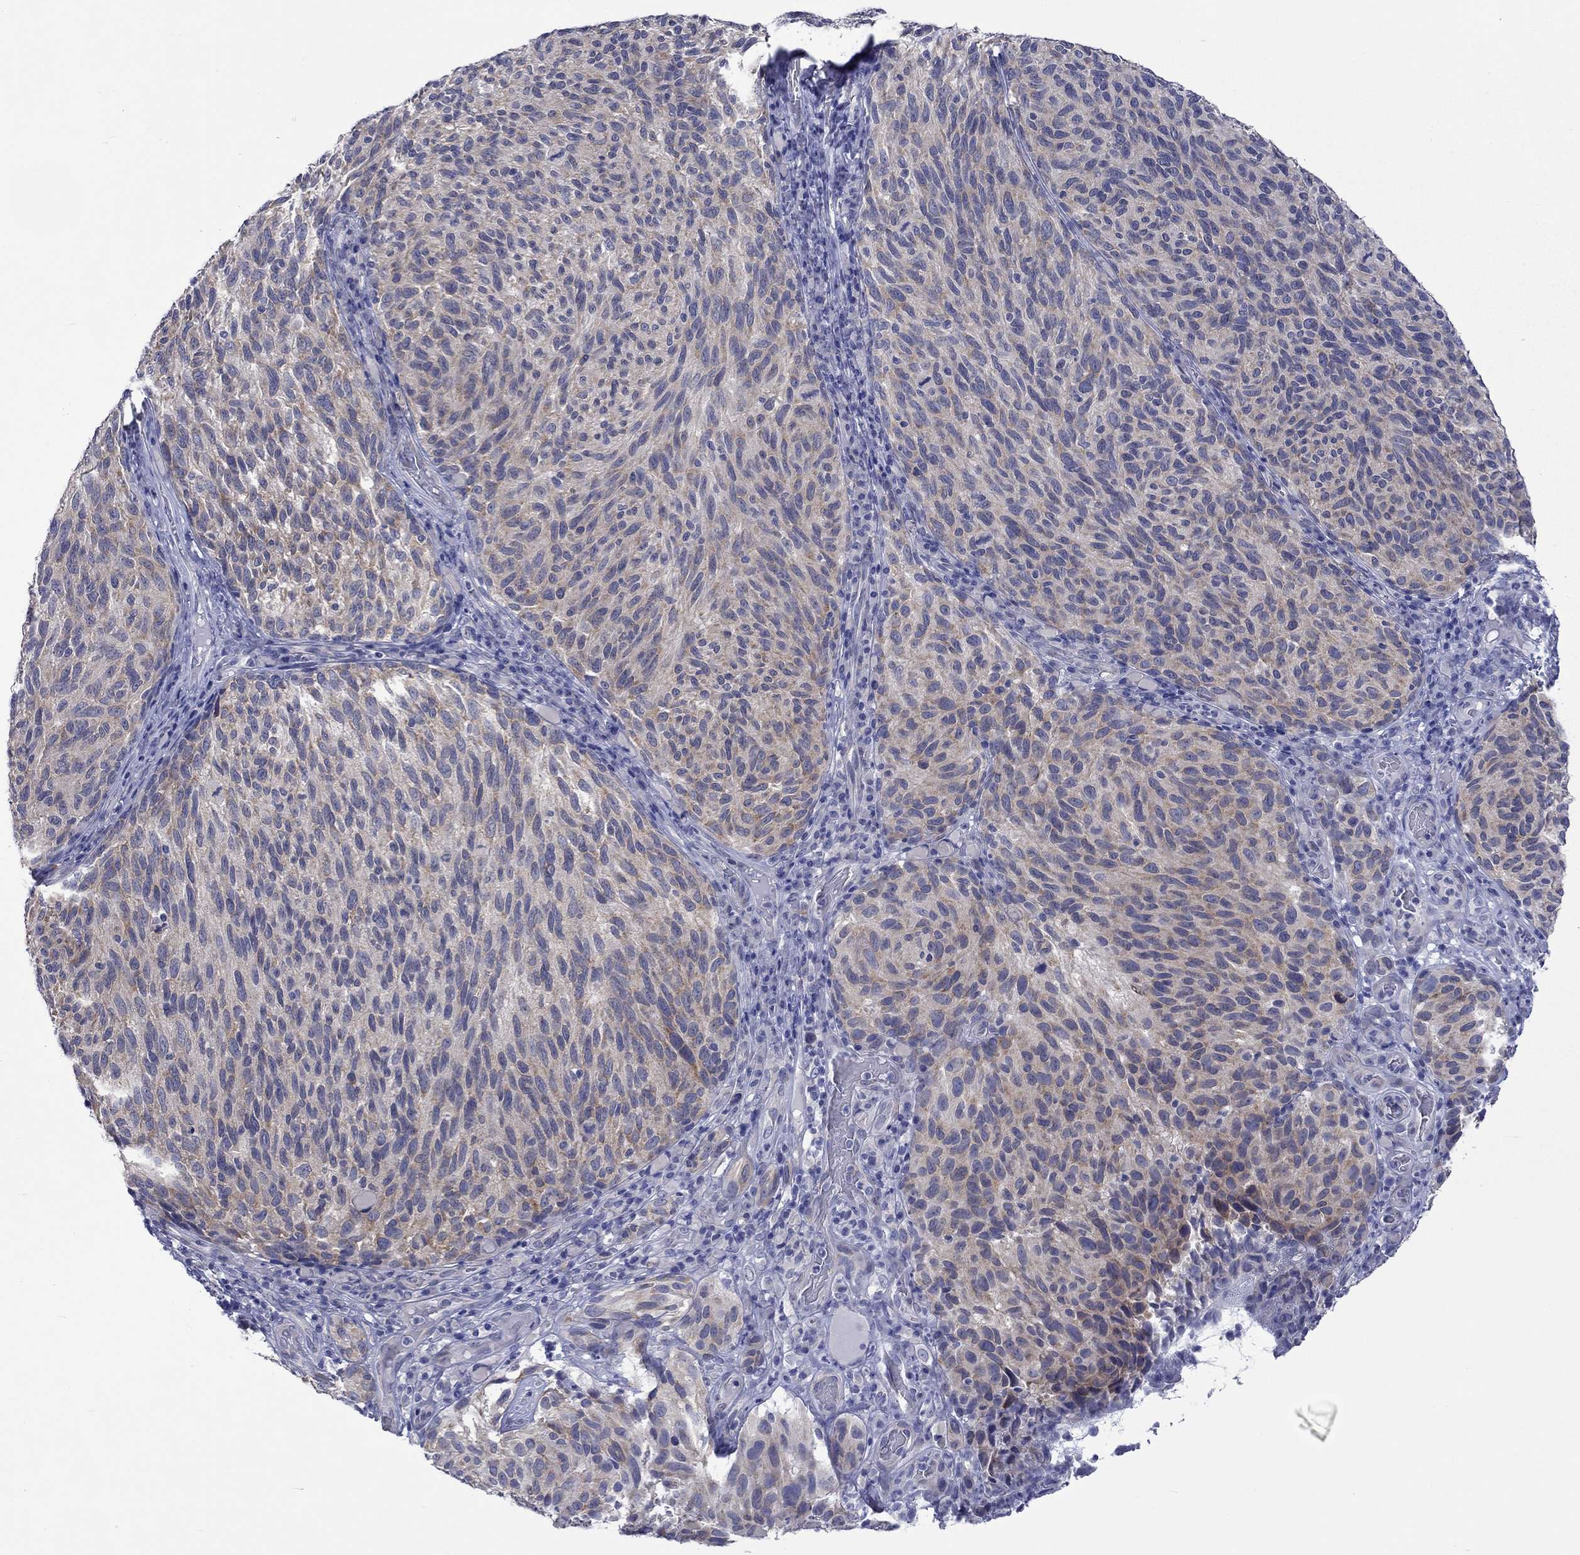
{"staining": {"intensity": "weak", "quantity": "25%-75%", "location": "cytoplasmic/membranous"}, "tissue": "melanoma", "cell_type": "Tumor cells", "image_type": "cancer", "snomed": [{"axis": "morphology", "description": "Malignant melanoma, NOS"}, {"axis": "topography", "description": "Skin"}], "caption": "A brown stain labels weak cytoplasmic/membranous staining of a protein in human melanoma tumor cells.", "gene": "CERS1", "patient": {"sex": "female", "age": 73}}